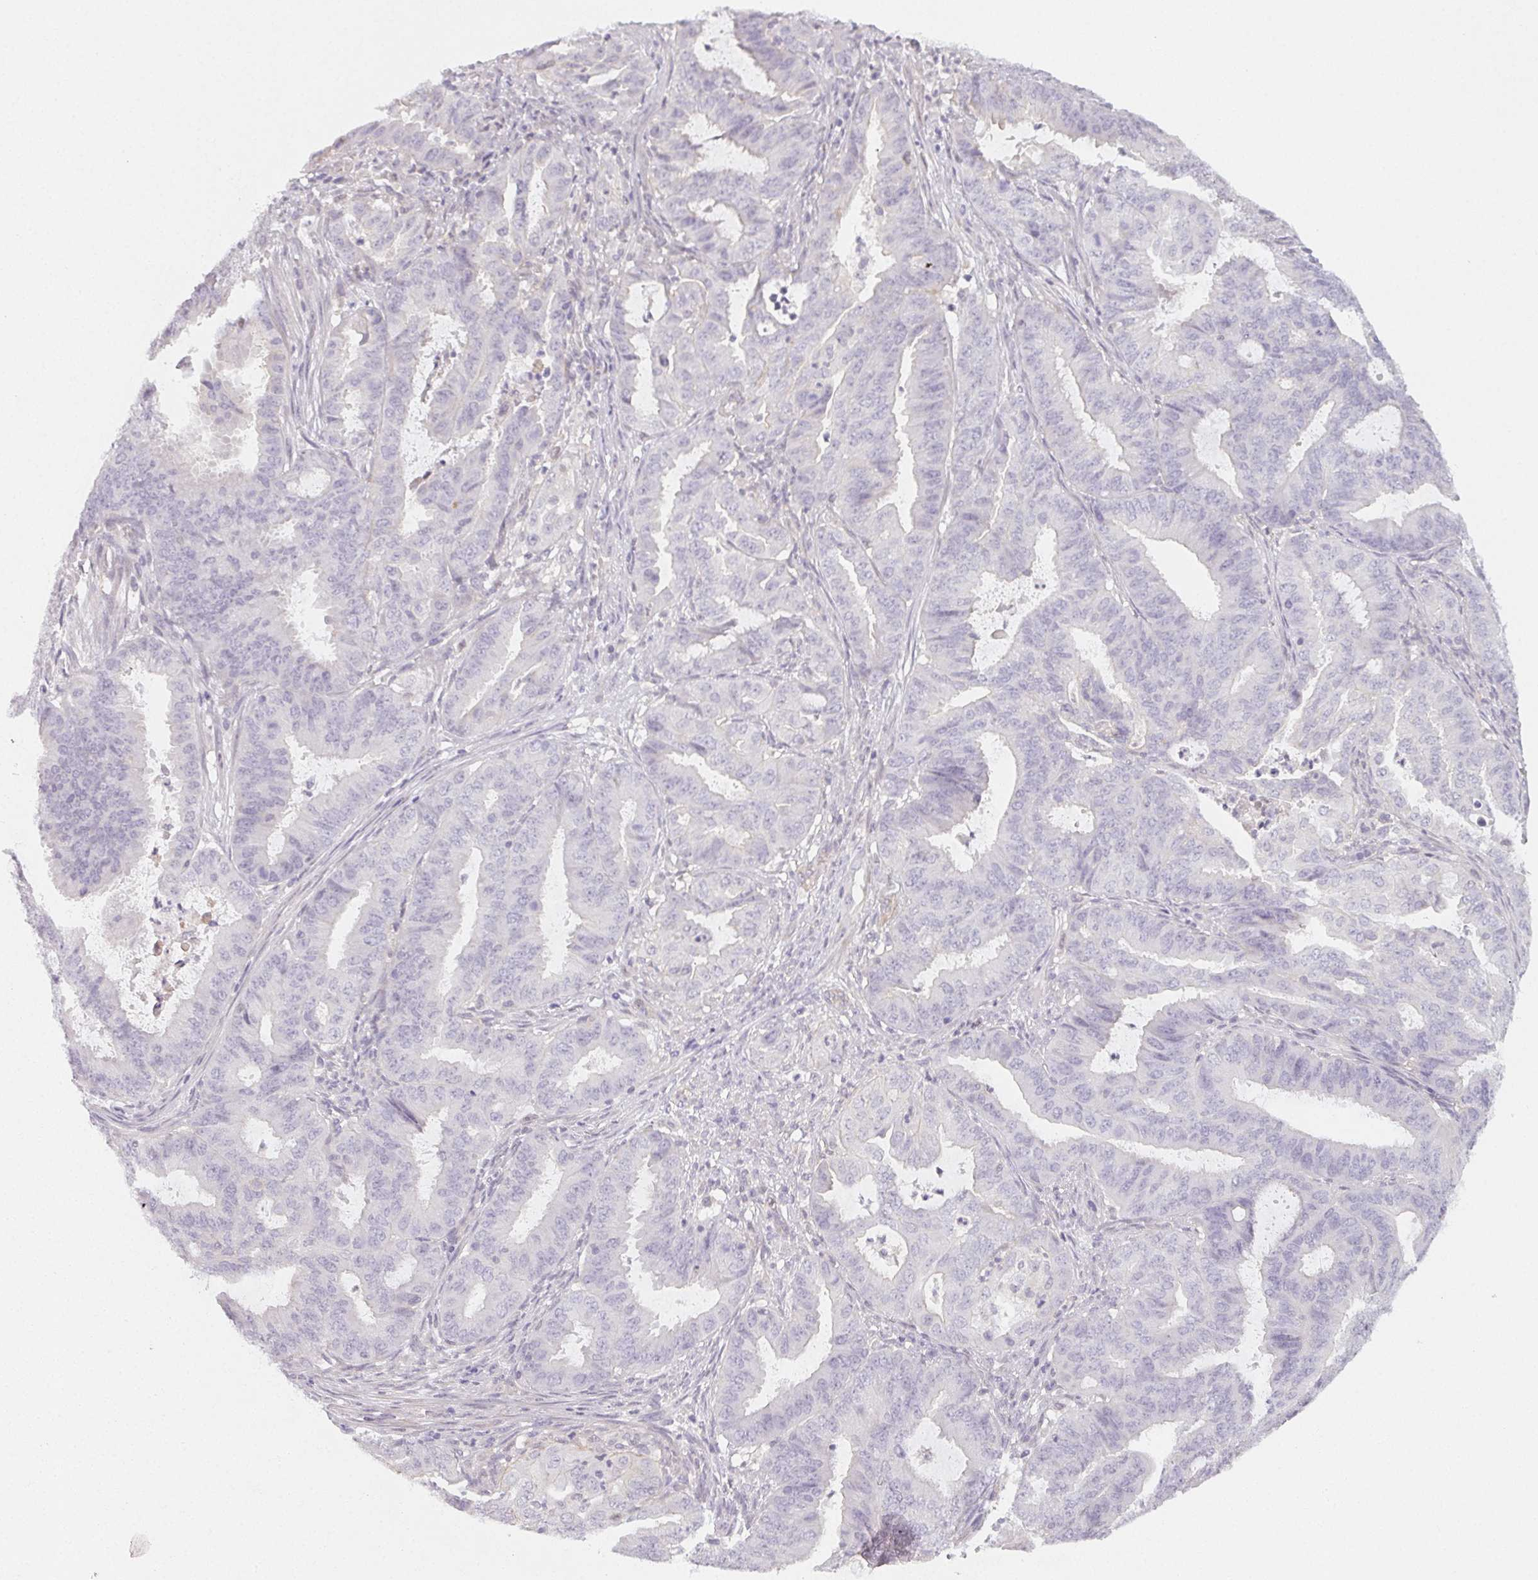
{"staining": {"intensity": "negative", "quantity": "none", "location": "none"}, "tissue": "endometrial cancer", "cell_type": "Tumor cells", "image_type": "cancer", "snomed": [{"axis": "morphology", "description": "Adenocarcinoma, NOS"}, {"axis": "topography", "description": "Endometrium"}], "caption": "This is an immunohistochemistry (IHC) image of adenocarcinoma (endometrial). There is no expression in tumor cells.", "gene": "LRRC23", "patient": {"sex": "female", "age": 51}}